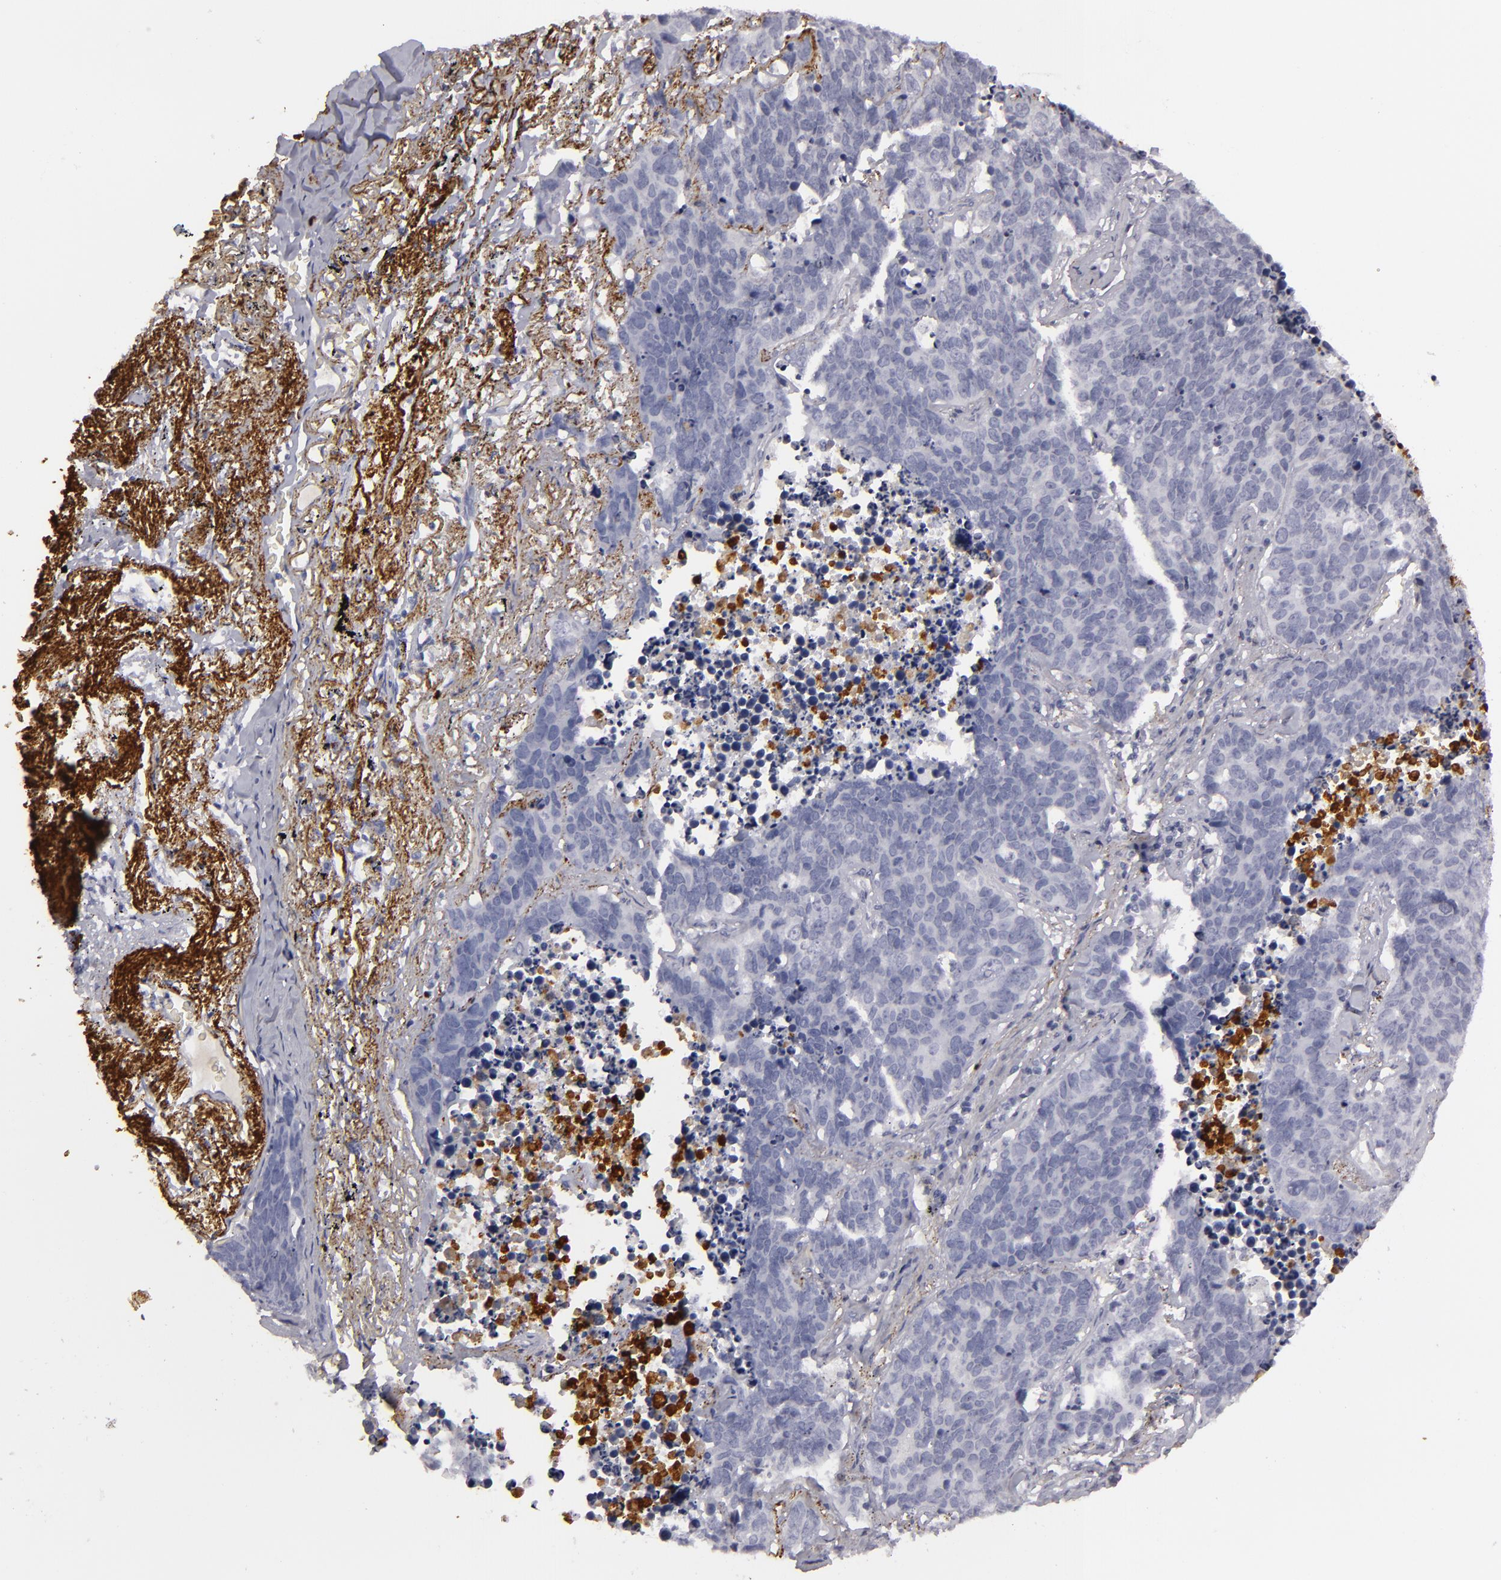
{"staining": {"intensity": "negative", "quantity": "none", "location": "none"}, "tissue": "lung cancer", "cell_type": "Tumor cells", "image_type": "cancer", "snomed": [{"axis": "morphology", "description": "Carcinoid, malignant, NOS"}, {"axis": "topography", "description": "Lung"}], "caption": "The photomicrograph demonstrates no staining of tumor cells in lung cancer.", "gene": "C9", "patient": {"sex": "male", "age": 60}}